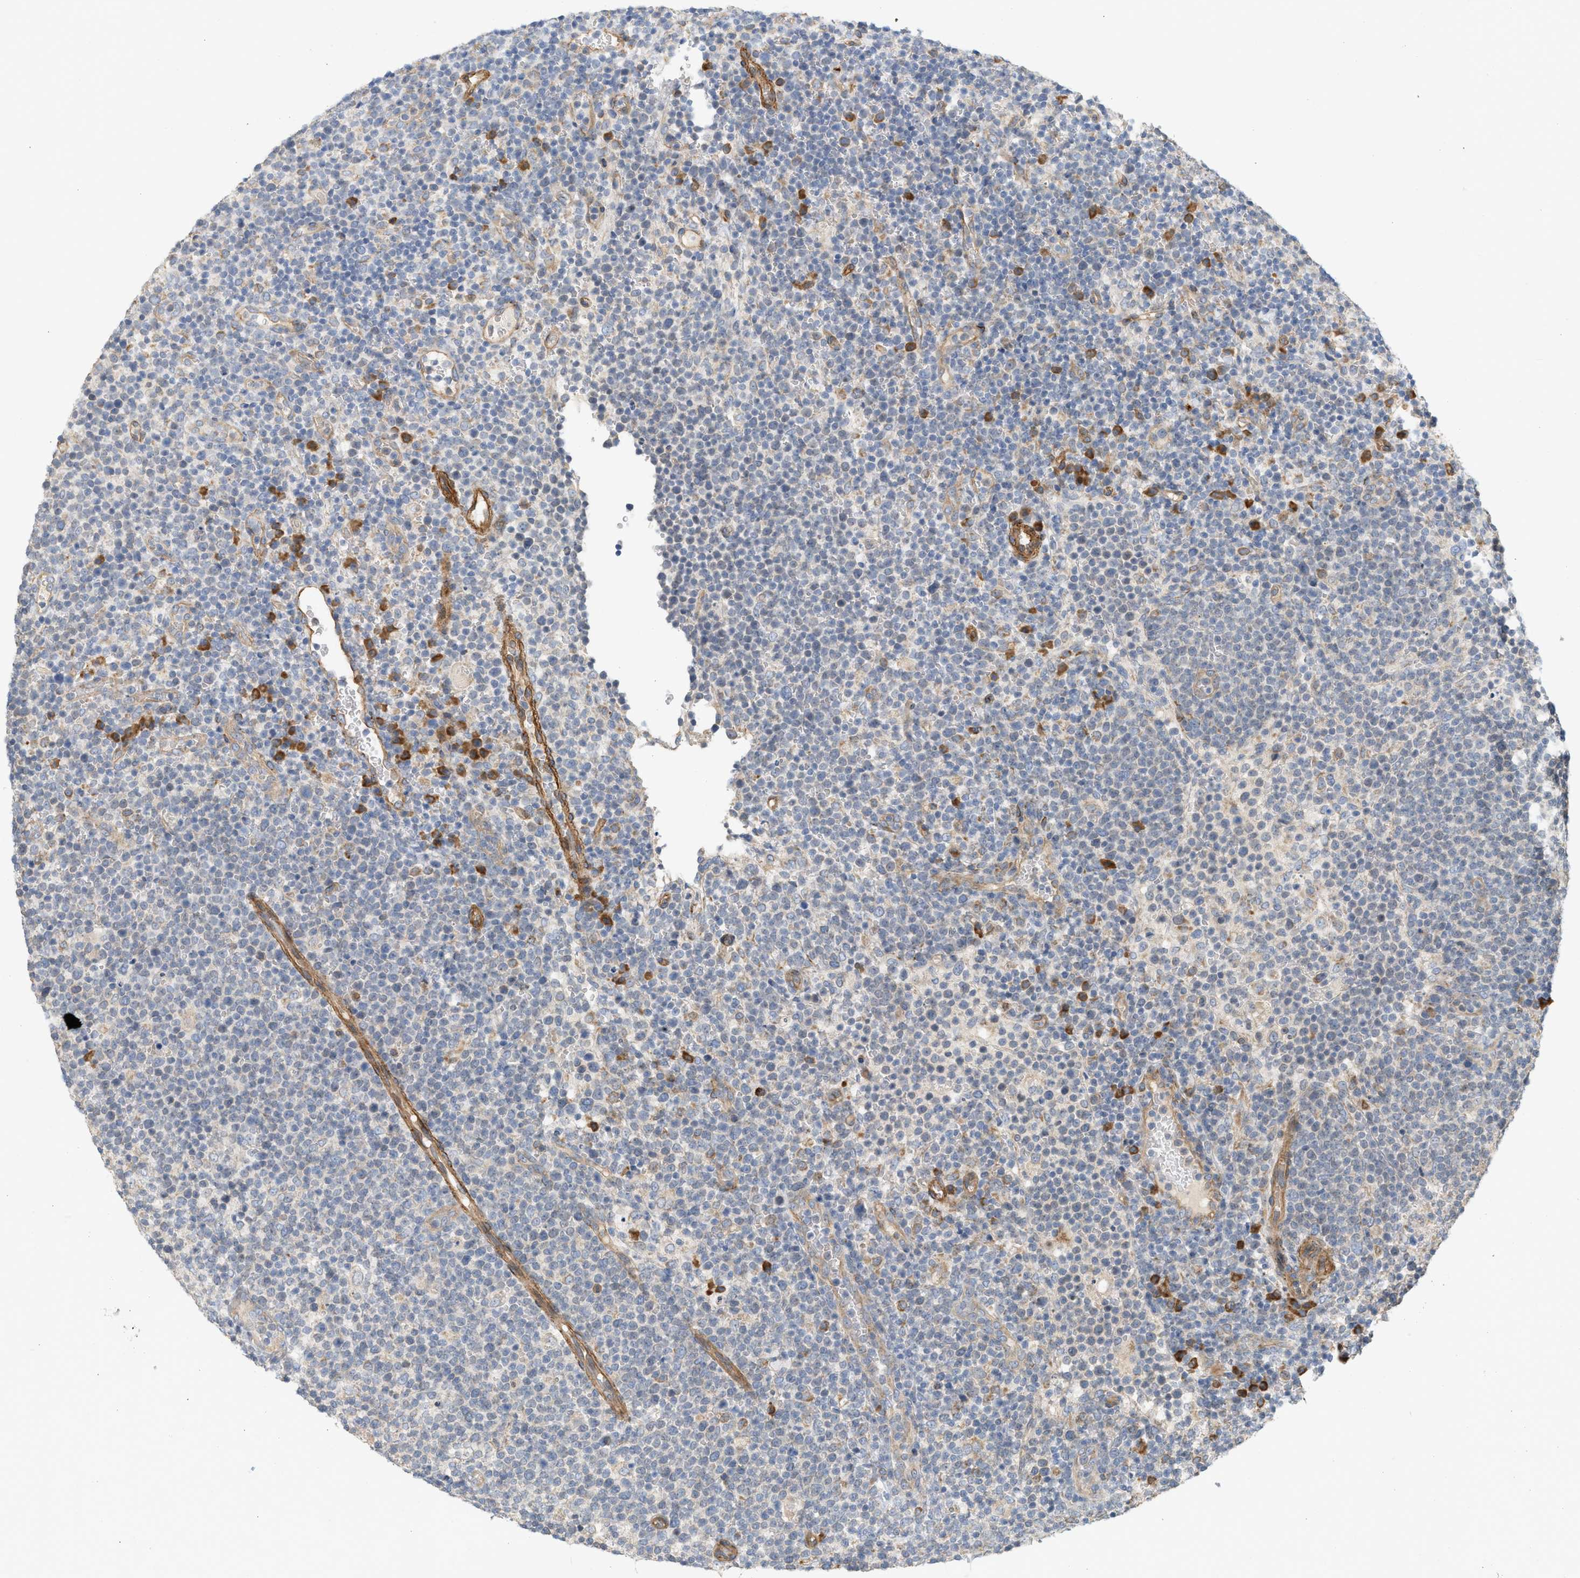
{"staining": {"intensity": "negative", "quantity": "none", "location": "none"}, "tissue": "lymphoma", "cell_type": "Tumor cells", "image_type": "cancer", "snomed": [{"axis": "morphology", "description": "Malignant lymphoma, non-Hodgkin's type, High grade"}, {"axis": "topography", "description": "Lymph node"}], "caption": "Malignant lymphoma, non-Hodgkin's type (high-grade) stained for a protein using IHC displays no staining tumor cells.", "gene": "SVOP", "patient": {"sex": "male", "age": 61}}